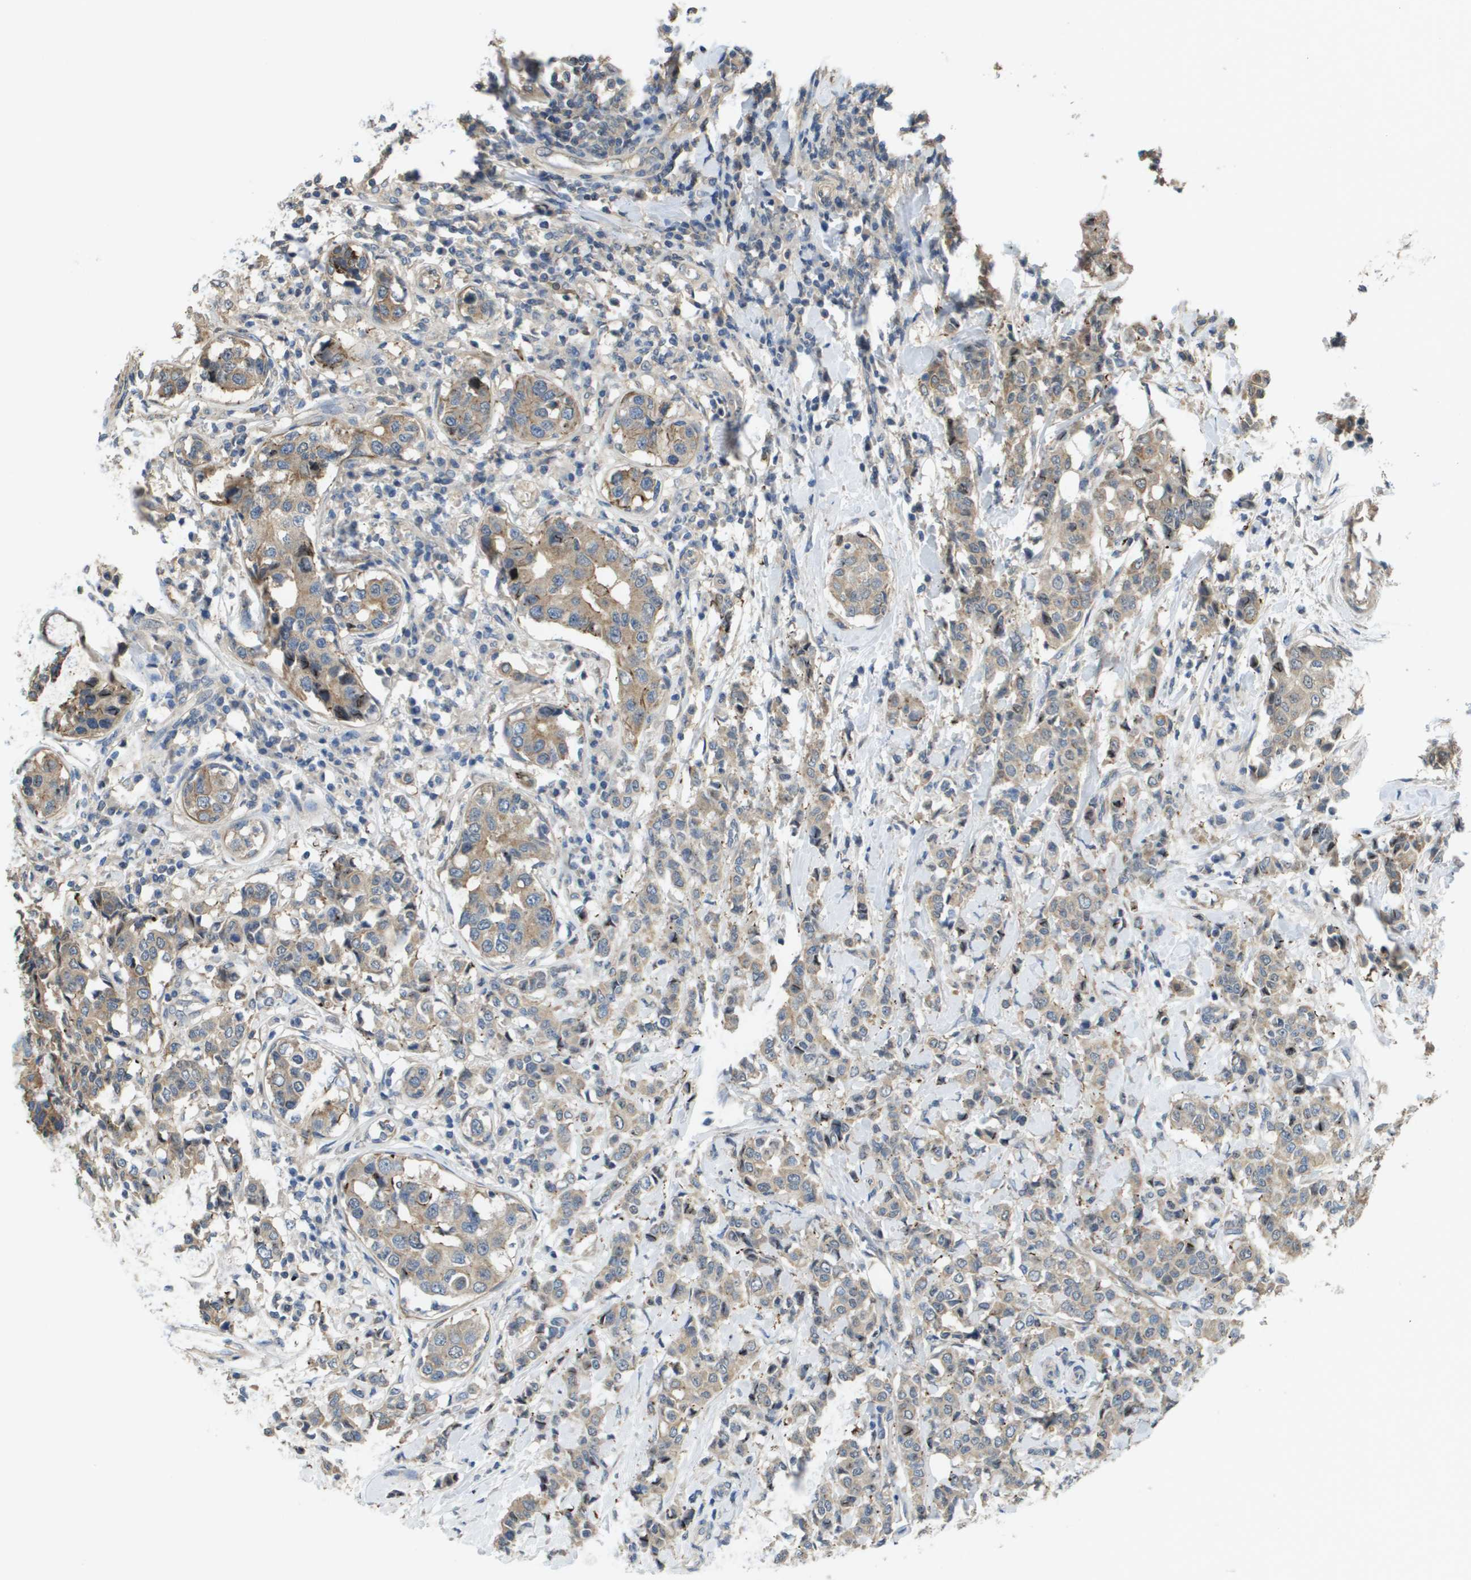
{"staining": {"intensity": "moderate", "quantity": "25%-75%", "location": "cytoplasmic/membranous"}, "tissue": "breast cancer", "cell_type": "Tumor cells", "image_type": "cancer", "snomed": [{"axis": "morphology", "description": "Duct carcinoma"}, {"axis": "topography", "description": "Breast"}], "caption": "Moderate cytoplasmic/membranous protein staining is identified in approximately 25%-75% of tumor cells in breast cancer.", "gene": "KRT23", "patient": {"sex": "female", "age": 27}}